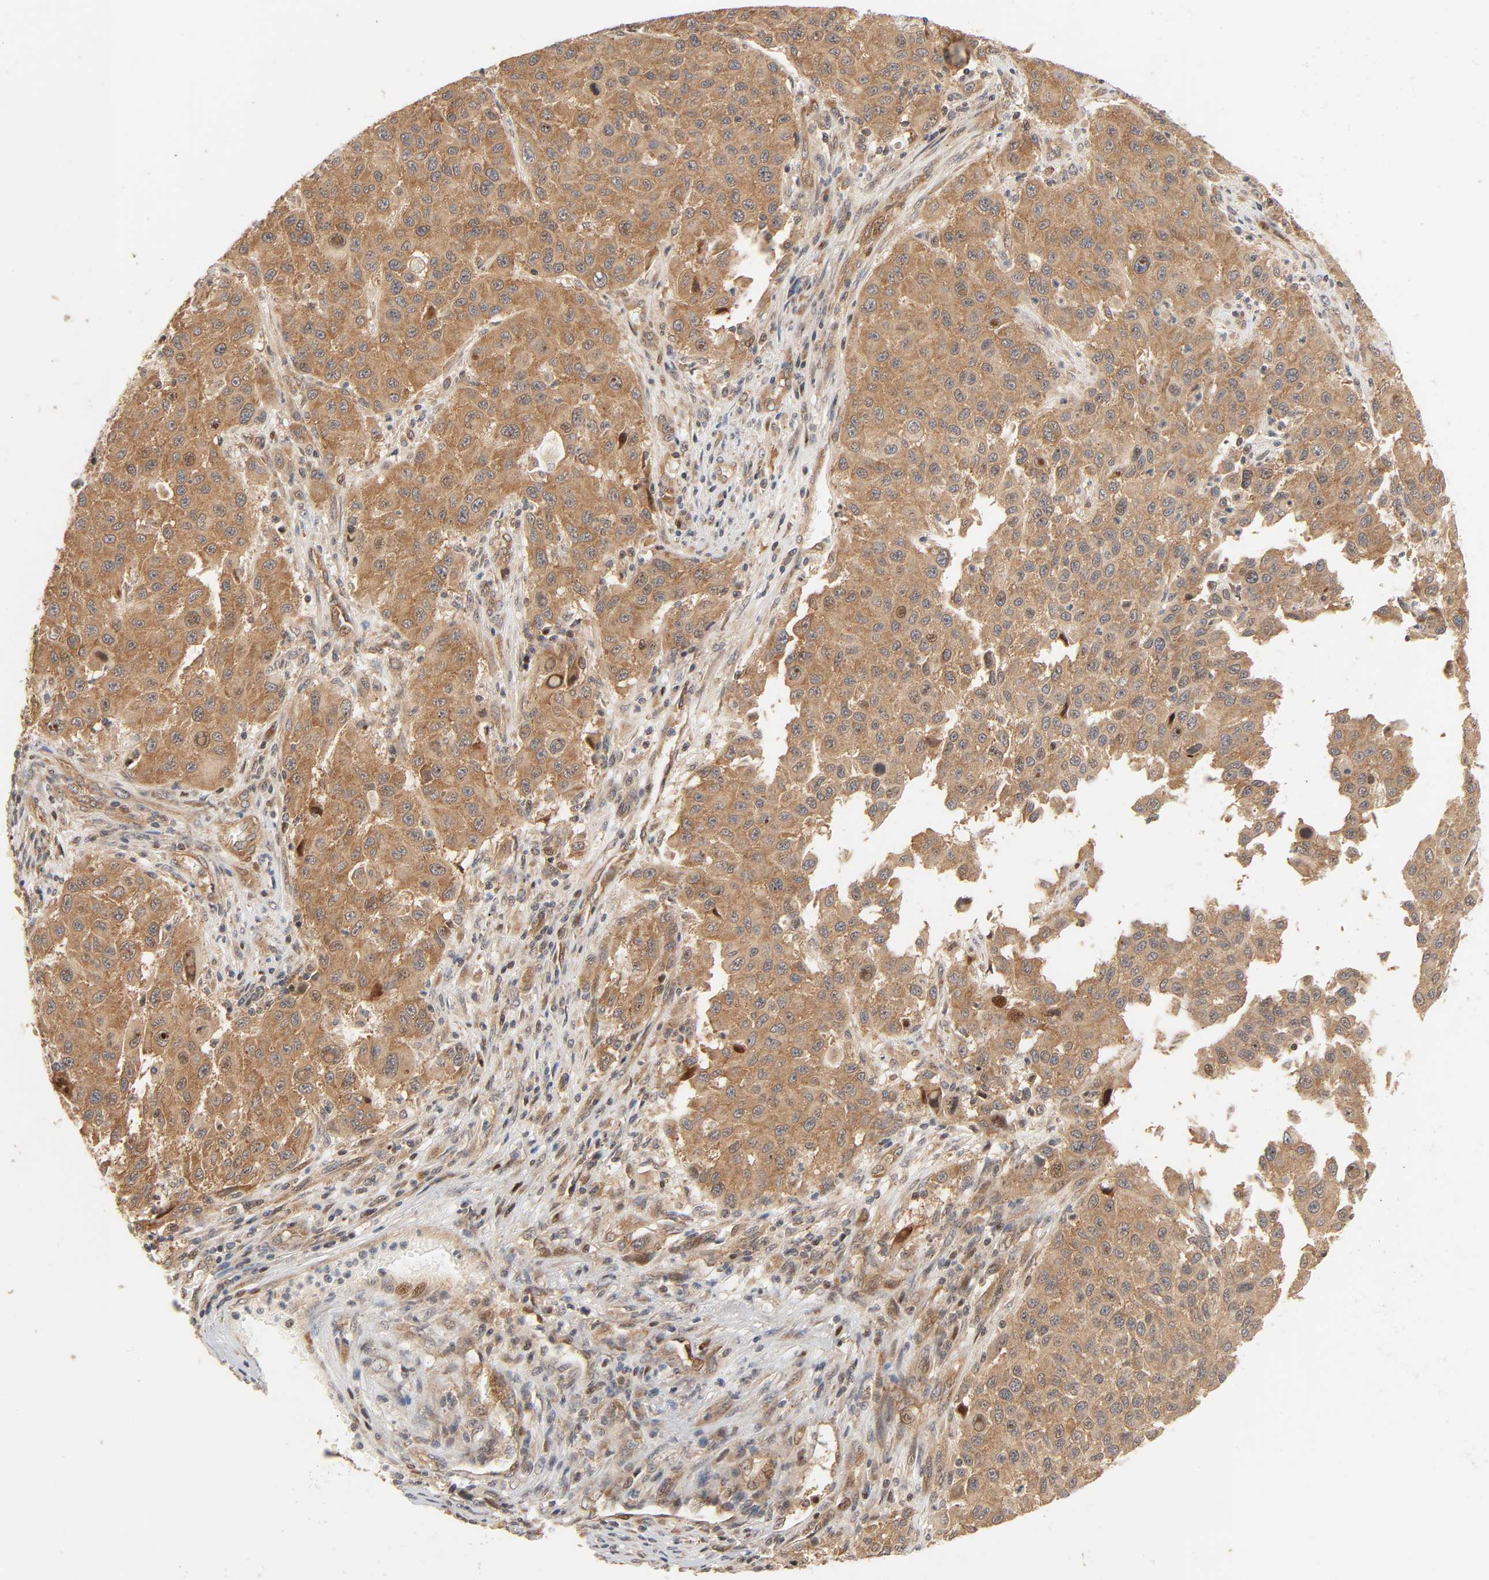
{"staining": {"intensity": "moderate", "quantity": ">75%", "location": "cytoplasmic/membranous"}, "tissue": "melanoma", "cell_type": "Tumor cells", "image_type": "cancer", "snomed": [{"axis": "morphology", "description": "Malignant melanoma, Metastatic site"}, {"axis": "topography", "description": "Lymph node"}], "caption": "High-magnification brightfield microscopy of malignant melanoma (metastatic site) stained with DAB (brown) and counterstained with hematoxylin (blue). tumor cells exhibit moderate cytoplasmic/membranous staining is identified in about>75% of cells.", "gene": "NEMF", "patient": {"sex": "male", "age": 61}}